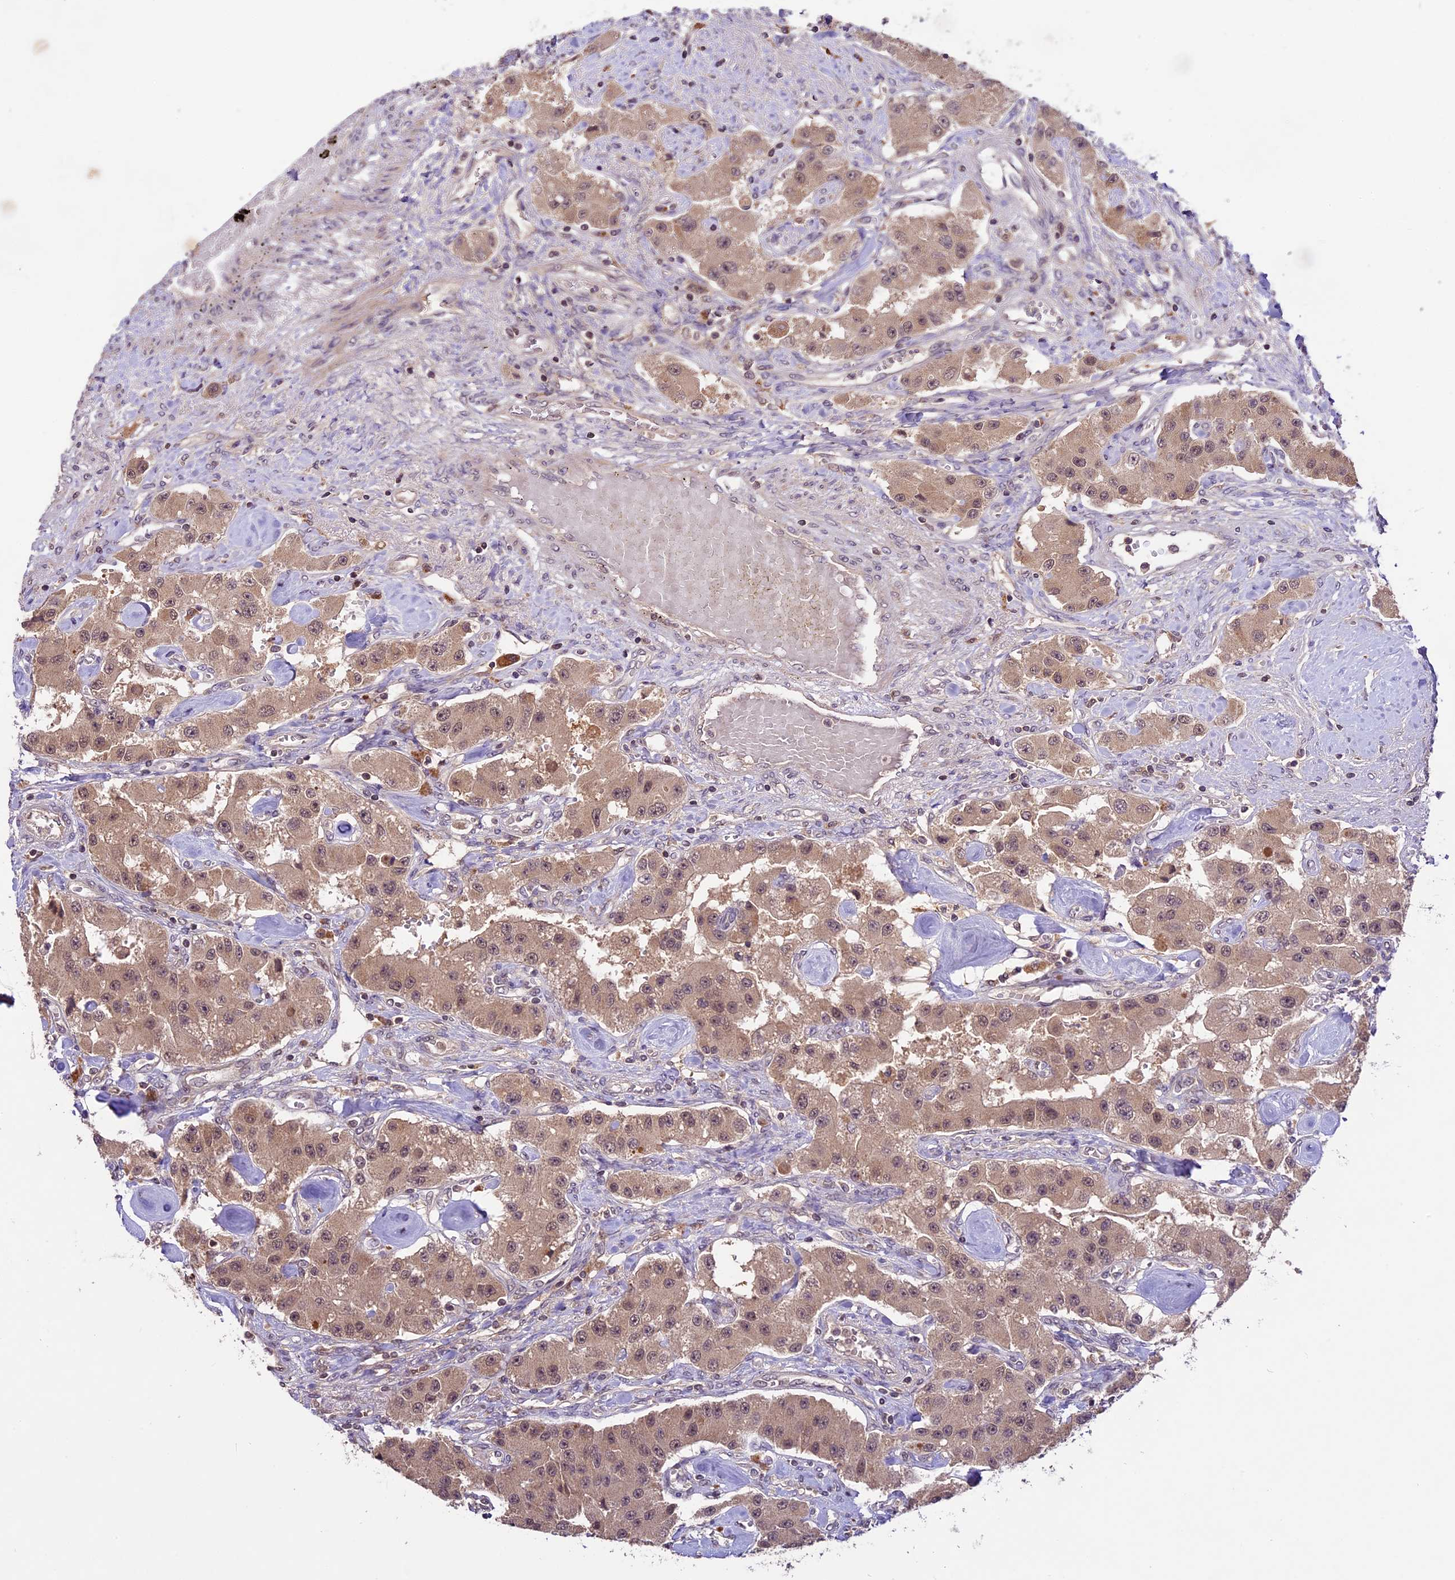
{"staining": {"intensity": "moderate", "quantity": ">75%", "location": "cytoplasmic/membranous,nuclear"}, "tissue": "carcinoid", "cell_type": "Tumor cells", "image_type": "cancer", "snomed": [{"axis": "morphology", "description": "Carcinoid, malignant, NOS"}, {"axis": "topography", "description": "Pancreas"}], "caption": "Protein analysis of malignant carcinoid tissue exhibits moderate cytoplasmic/membranous and nuclear positivity in about >75% of tumor cells.", "gene": "ATP10A", "patient": {"sex": "male", "age": 41}}